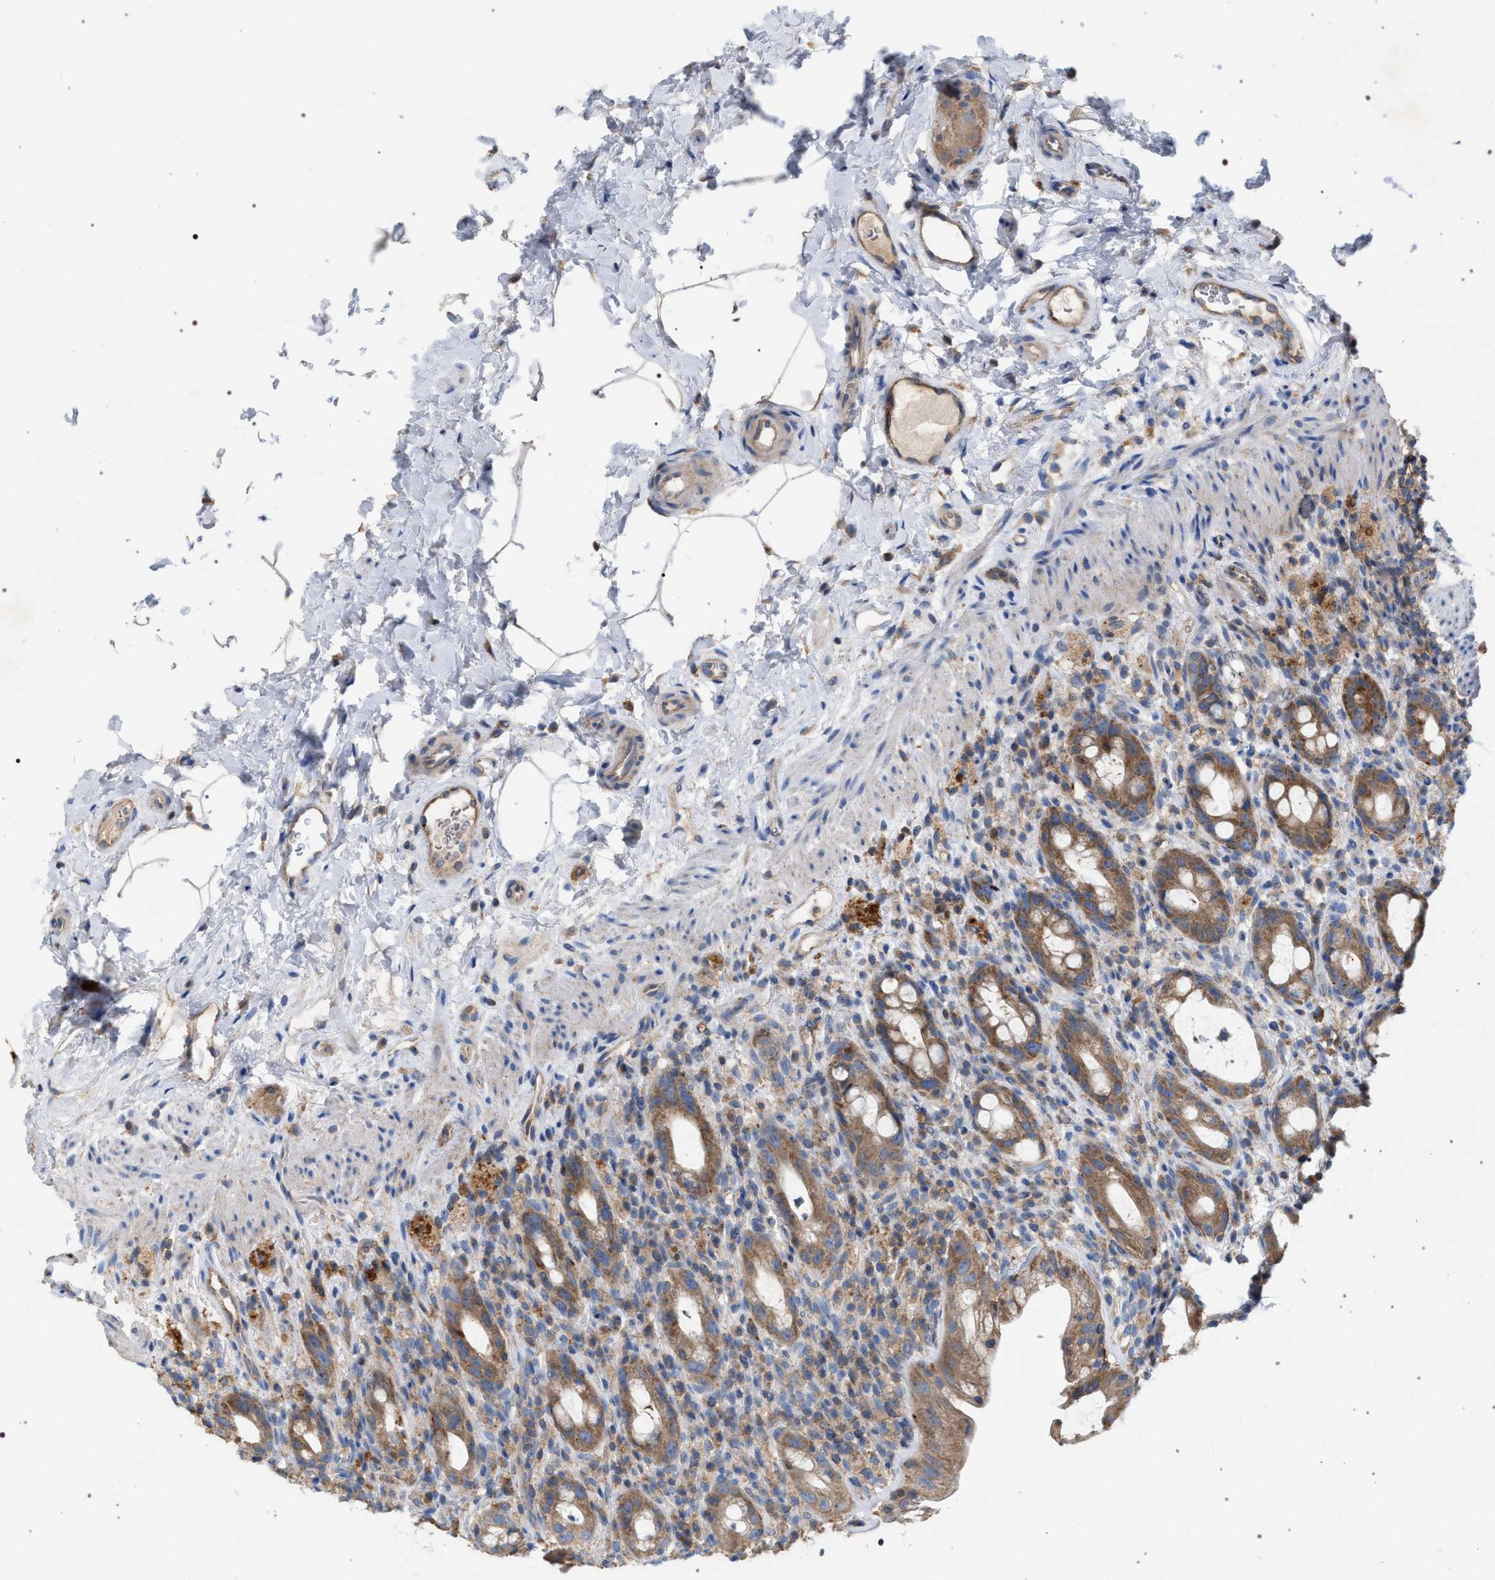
{"staining": {"intensity": "moderate", "quantity": ">75%", "location": "cytoplasmic/membranous"}, "tissue": "rectum", "cell_type": "Glandular cells", "image_type": "normal", "snomed": [{"axis": "morphology", "description": "Normal tissue, NOS"}, {"axis": "topography", "description": "Rectum"}], "caption": "A high-resolution histopathology image shows IHC staining of unremarkable rectum, which shows moderate cytoplasmic/membranous expression in about >75% of glandular cells.", "gene": "VPS13A", "patient": {"sex": "male", "age": 44}}